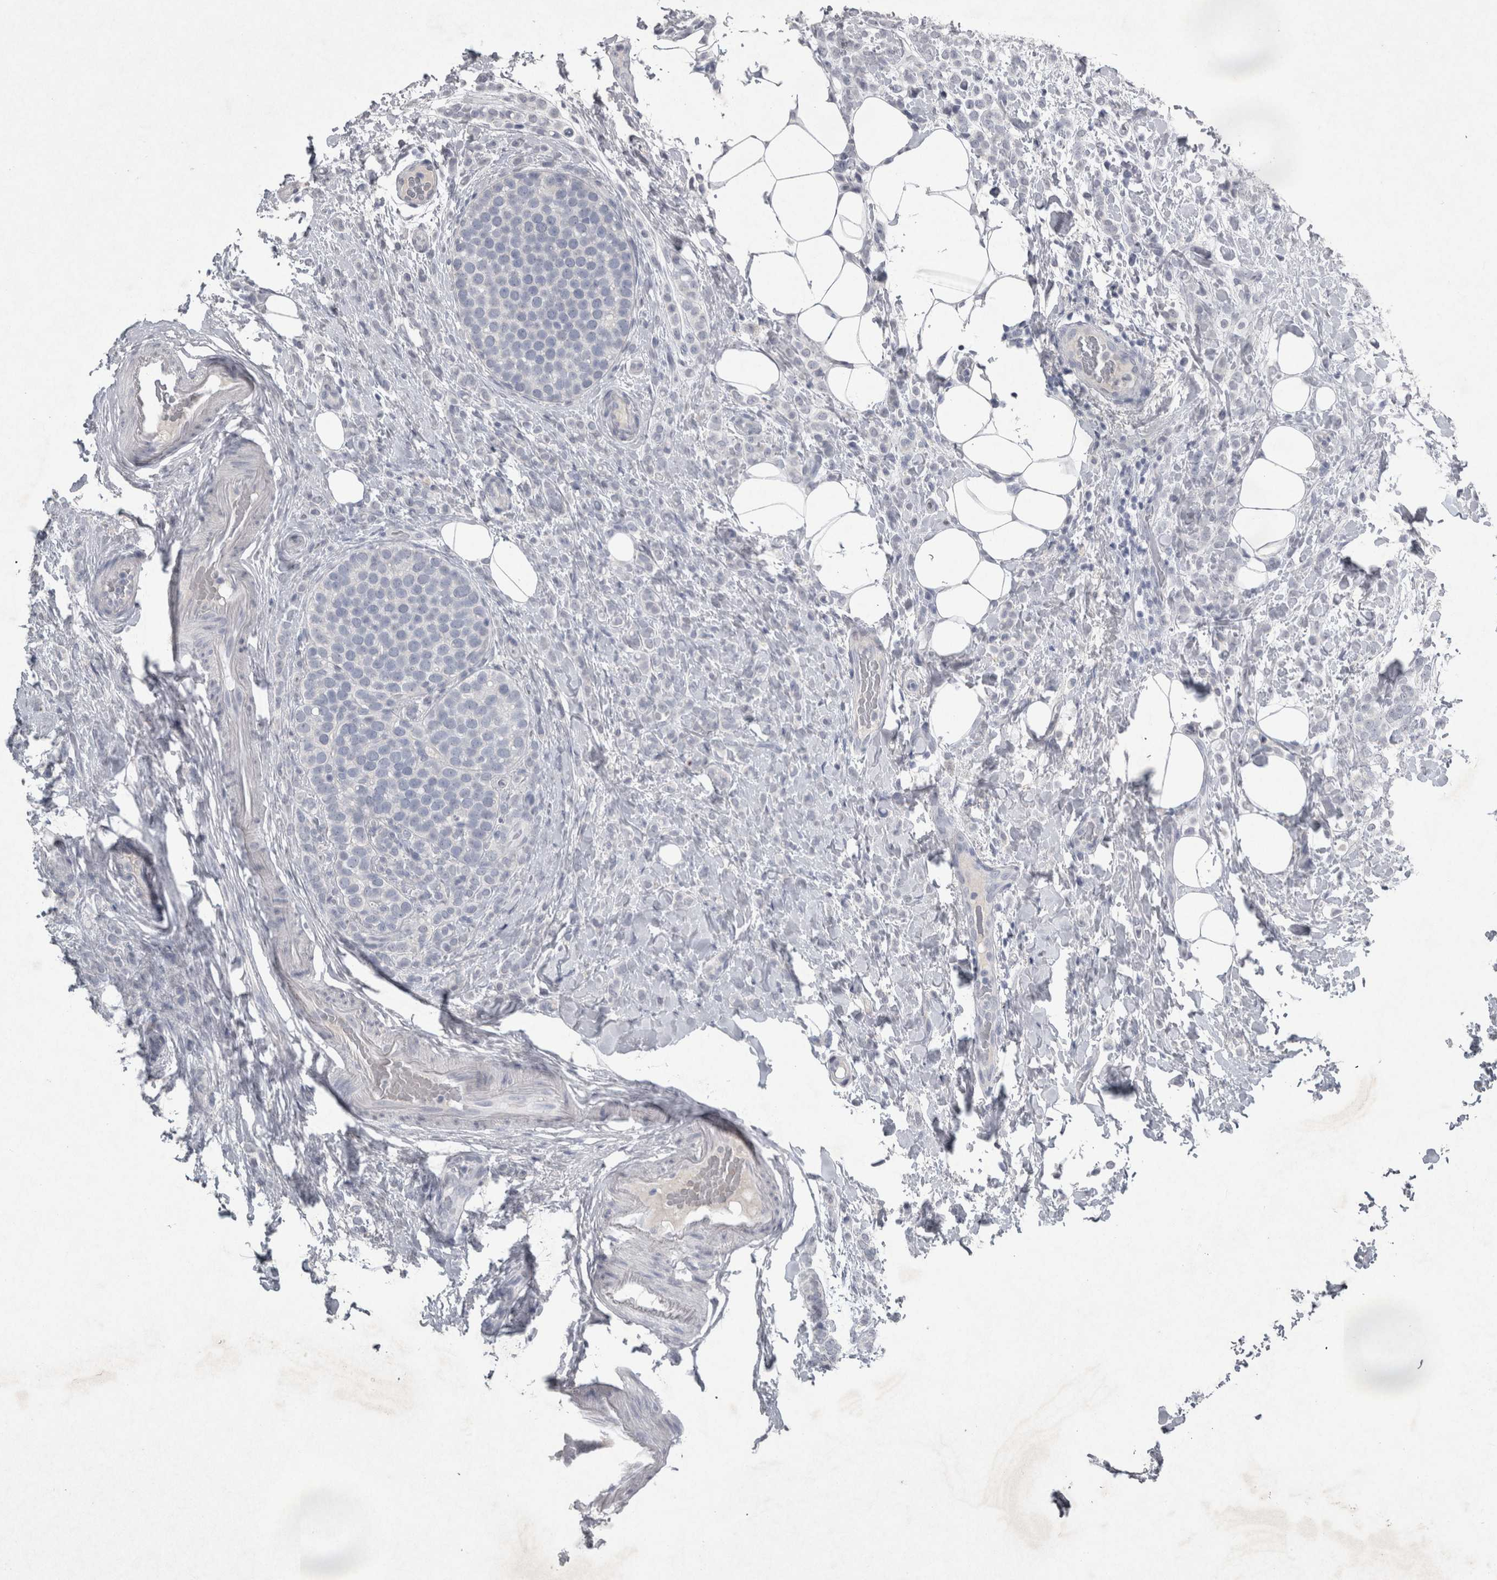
{"staining": {"intensity": "negative", "quantity": "none", "location": "none"}, "tissue": "breast cancer", "cell_type": "Tumor cells", "image_type": "cancer", "snomed": [{"axis": "morphology", "description": "Lobular carcinoma"}, {"axis": "topography", "description": "Breast"}], "caption": "Photomicrograph shows no protein positivity in tumor cells of breast cancer (lobular carcinoma) tissue.", "gene": "PDX1", "patient": {"sex": "female", "age": 50}}